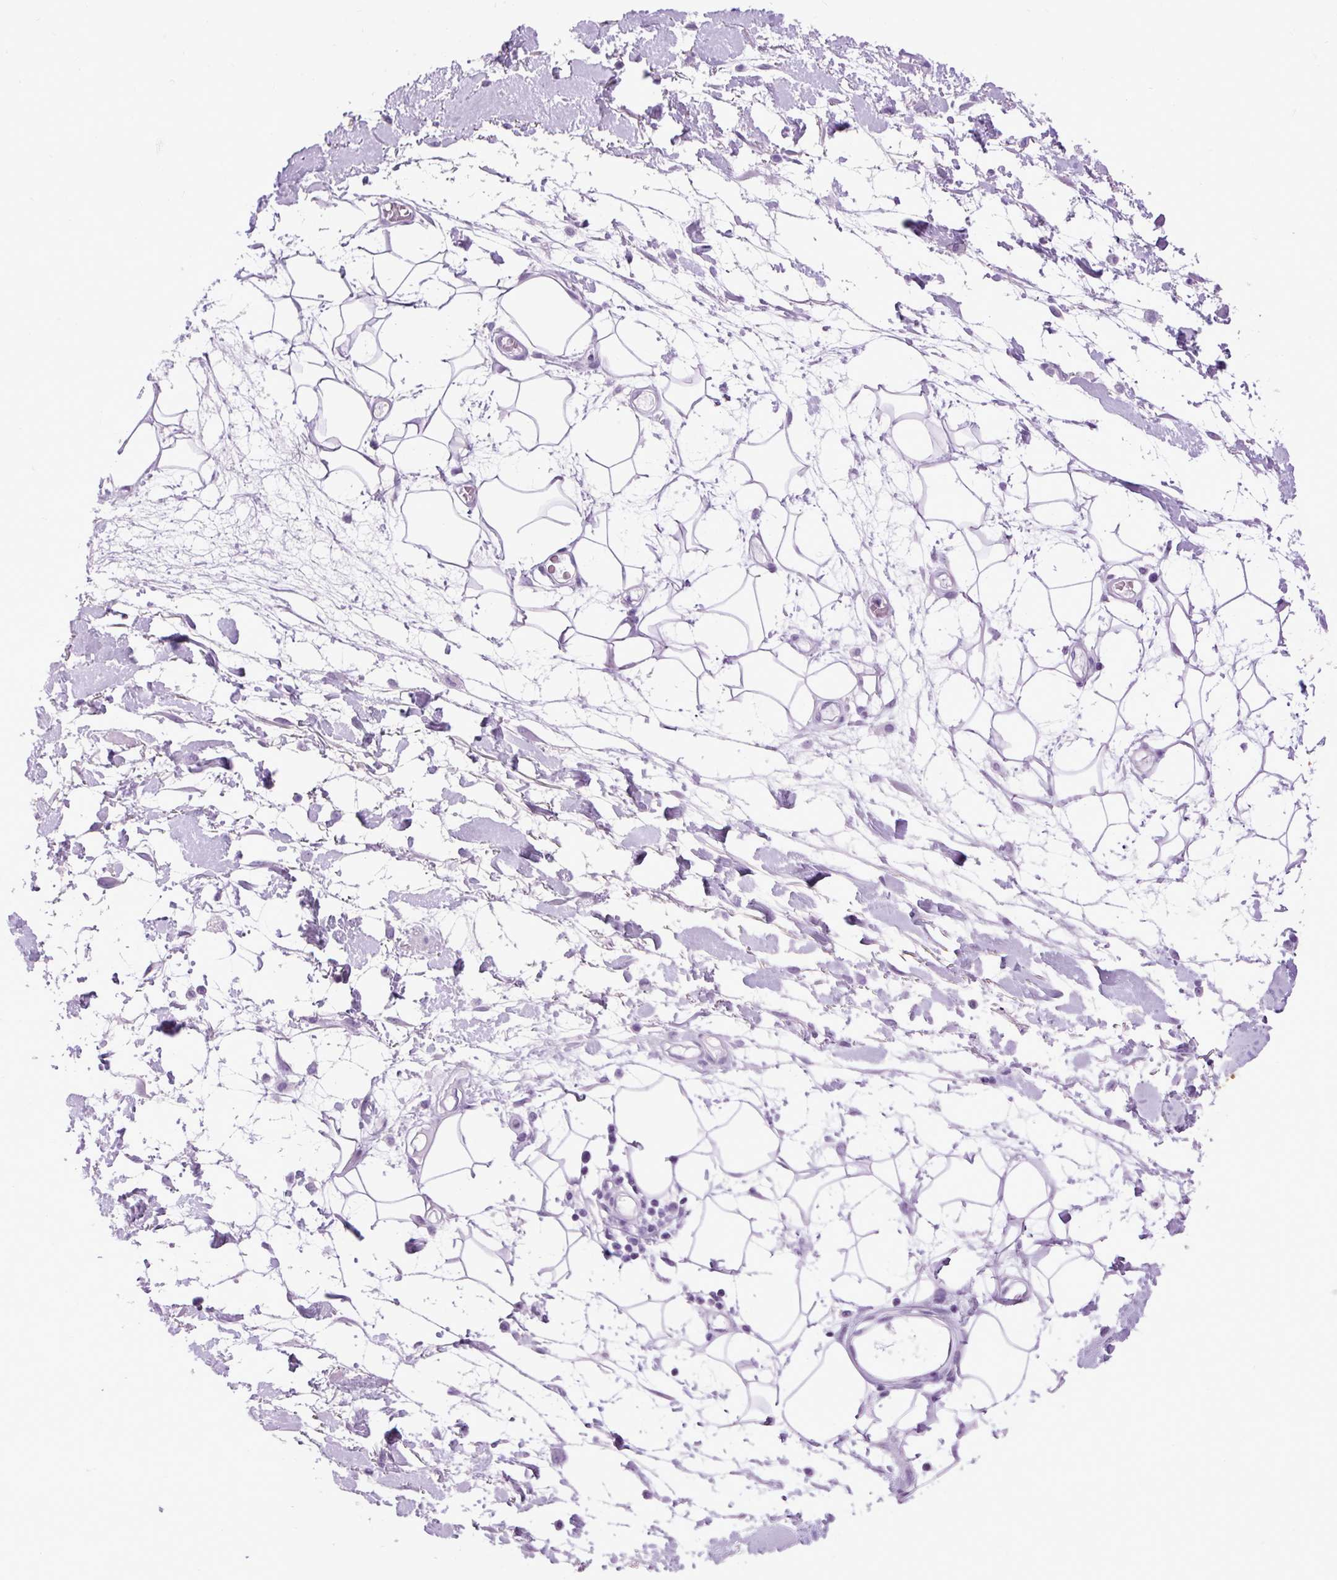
{"staining": {"intensity": "negative", "quantity": "none", "location": "none"}, "tissue": "adipose tissue", "cell_type": "Adipocytes", "image_type": "normal", "snomed": [{"axis": "morphology", "description": "Normal tissue, NOS"}, {"axis": "topography", "description": "Vulva"}, {"axis": "topography", "description": "Peripheral nerve tissue"}], "caption": "IHC micrograph of unremarkable adipose tissue stained for a protein (brown), which reveals no positivity in adipocytes. The staining was performed using DAB (3,3'-diaminobenzidine) to visualize the protein expression in brown, while the nuclei were stained in blue with hematoxylin (Magnification: 20x).", "gene": "DPP6", "patient": {"sex": "female", "age": 68}}